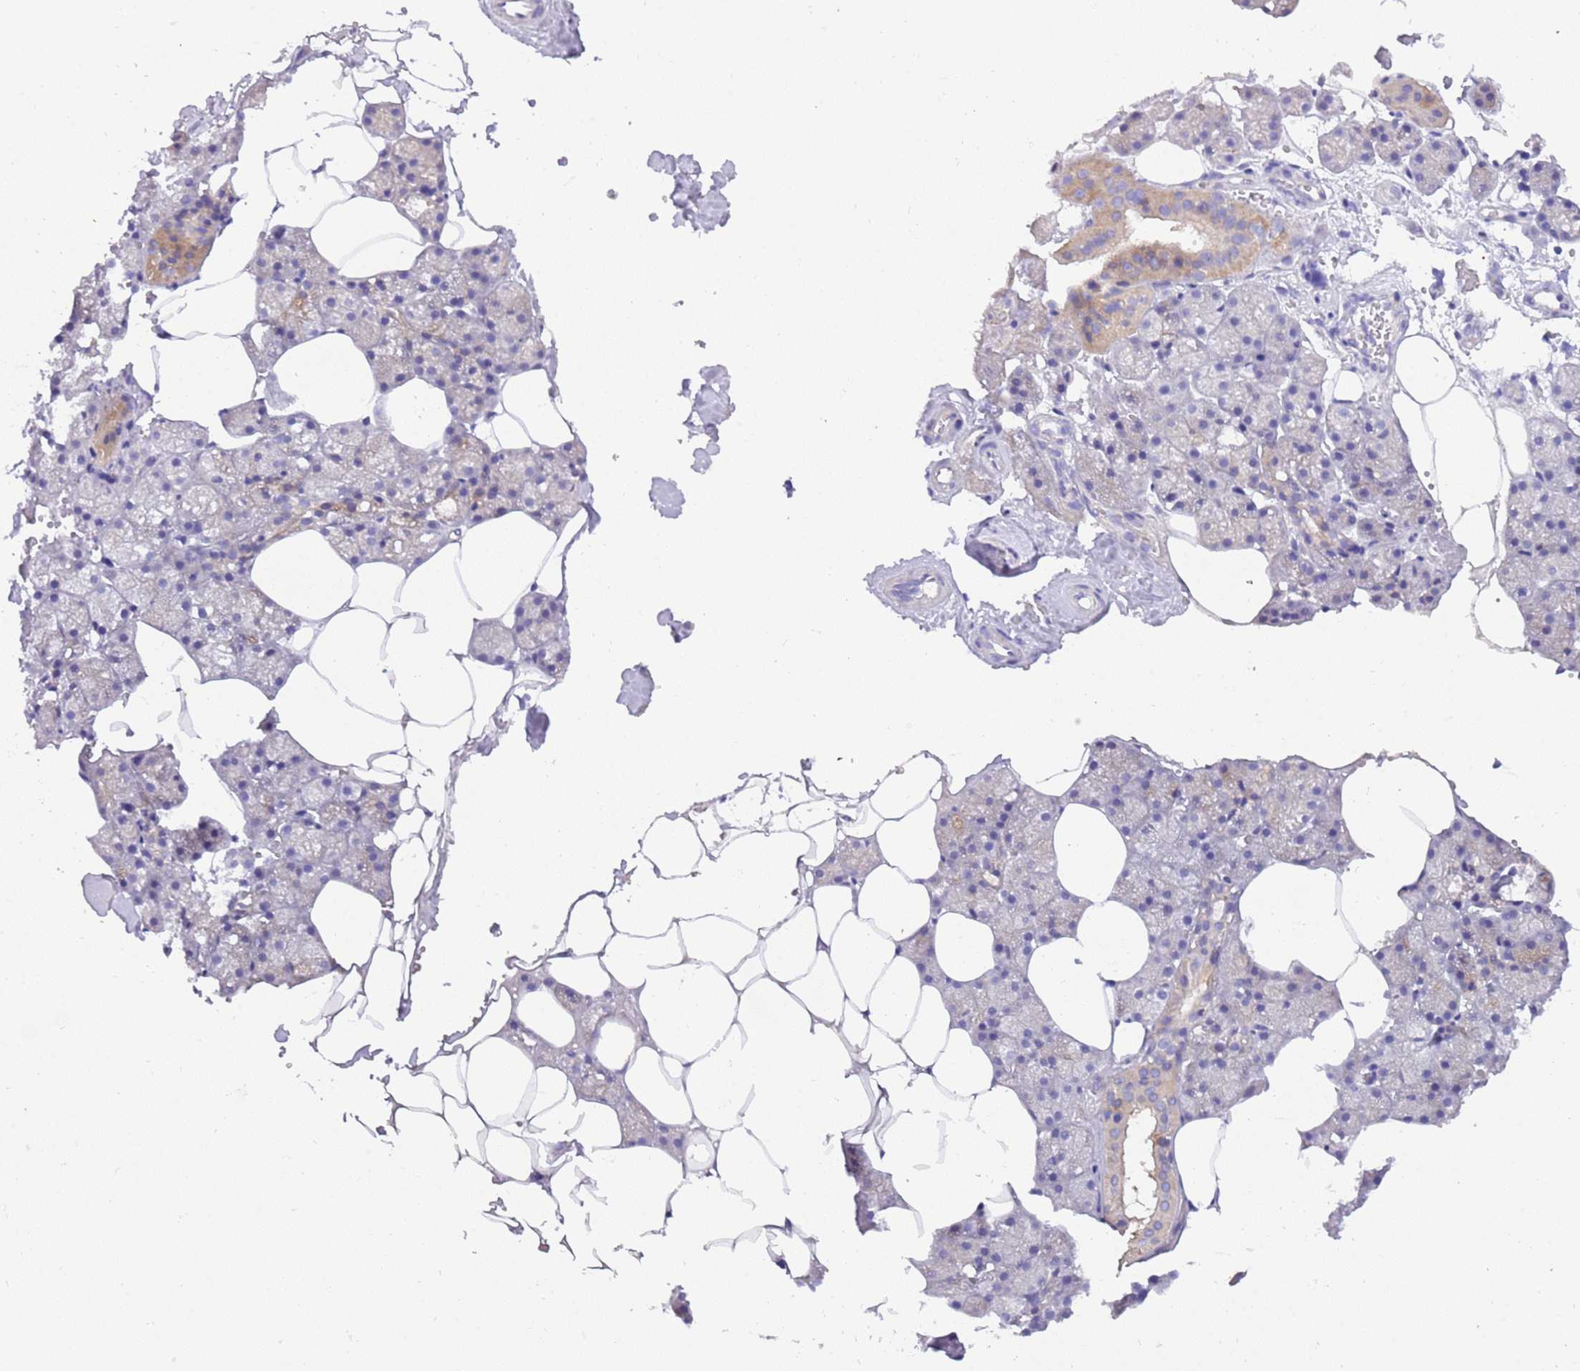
{"staining": {"intensity": "moderate", "quantity": "<25%", "location": "cytoplasmic/membranous"}, "tissue": "salivary gland", "cell_type": "Glandular cells", "image_type": "normal", "snomed": [{"axis": "morphology", "description": "Normal tissue, NOS"}, {"axis": "topography", "description": "Salivary gland"}], "caption": "A photomicrograph of human salivary gland stained for a protein reveals moderate cytoplasmic/membranous brown staining in glandular cells. The staining was performed using DAB to visualize the protein expression in brown, while the nuclei were stained in blue with hematoxylin (Magnification: 20x).", "gene": "STIP1", "patient": {"sex": "male", "age": 62}}